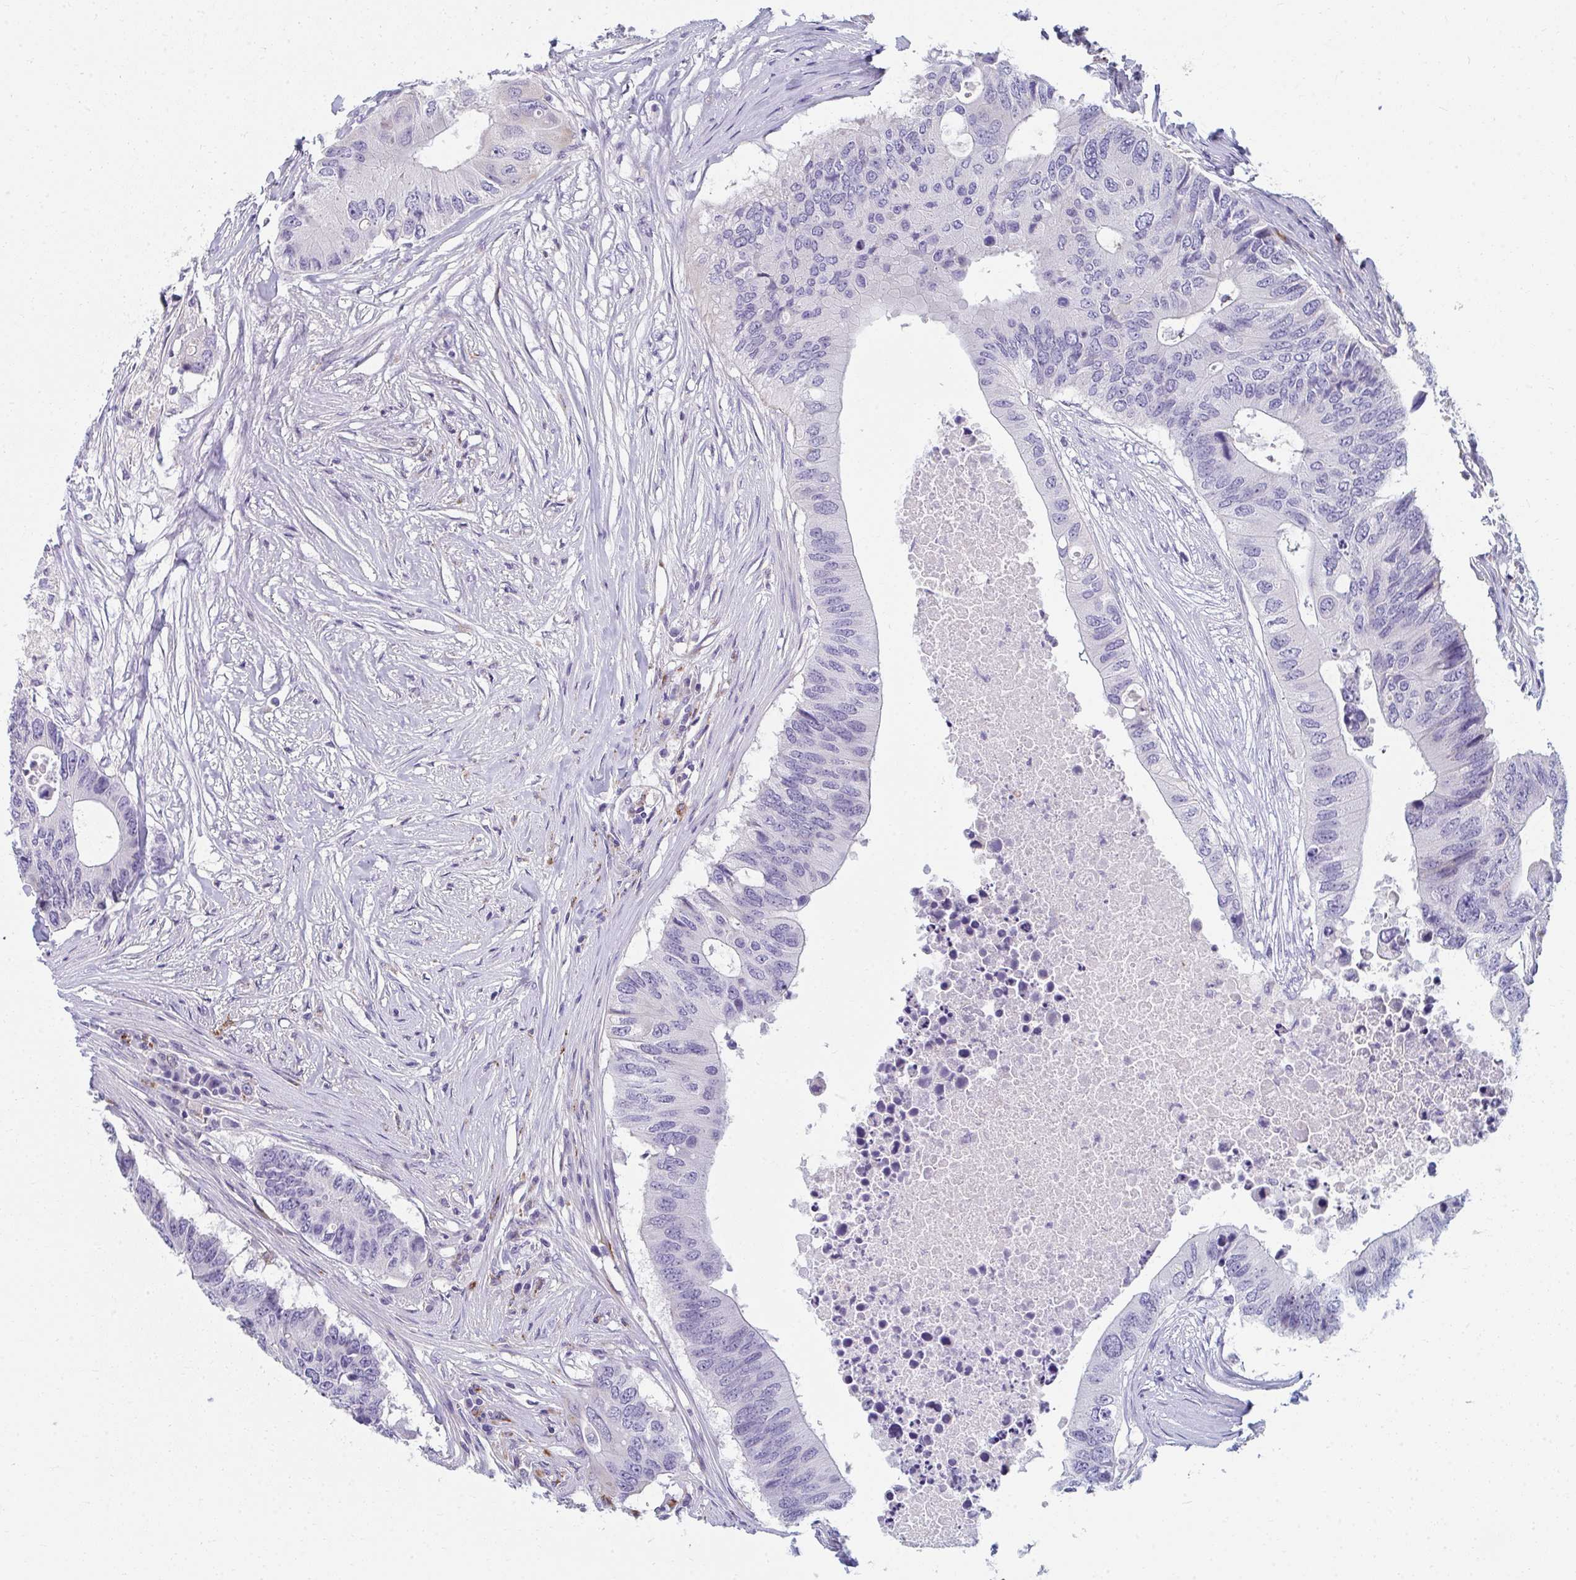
{"staining": {"intensity": "negative", "quantity": "none", "location": "none"}, "tissue": "colorectal cancer", "cell_type": "Tumor cells", "image_type": "cancer", "snomed": [{"axis": "morphology", "description": "Adenocarcinoma, NOS"}, {"axis": "topography", "description": "Colon"}], "caption": "The image reveals no staining of tumor cells in colorectal adenocarcinoma.", "gene": "EIF1AD", "patient": {"sex": "male", "age": 71}}